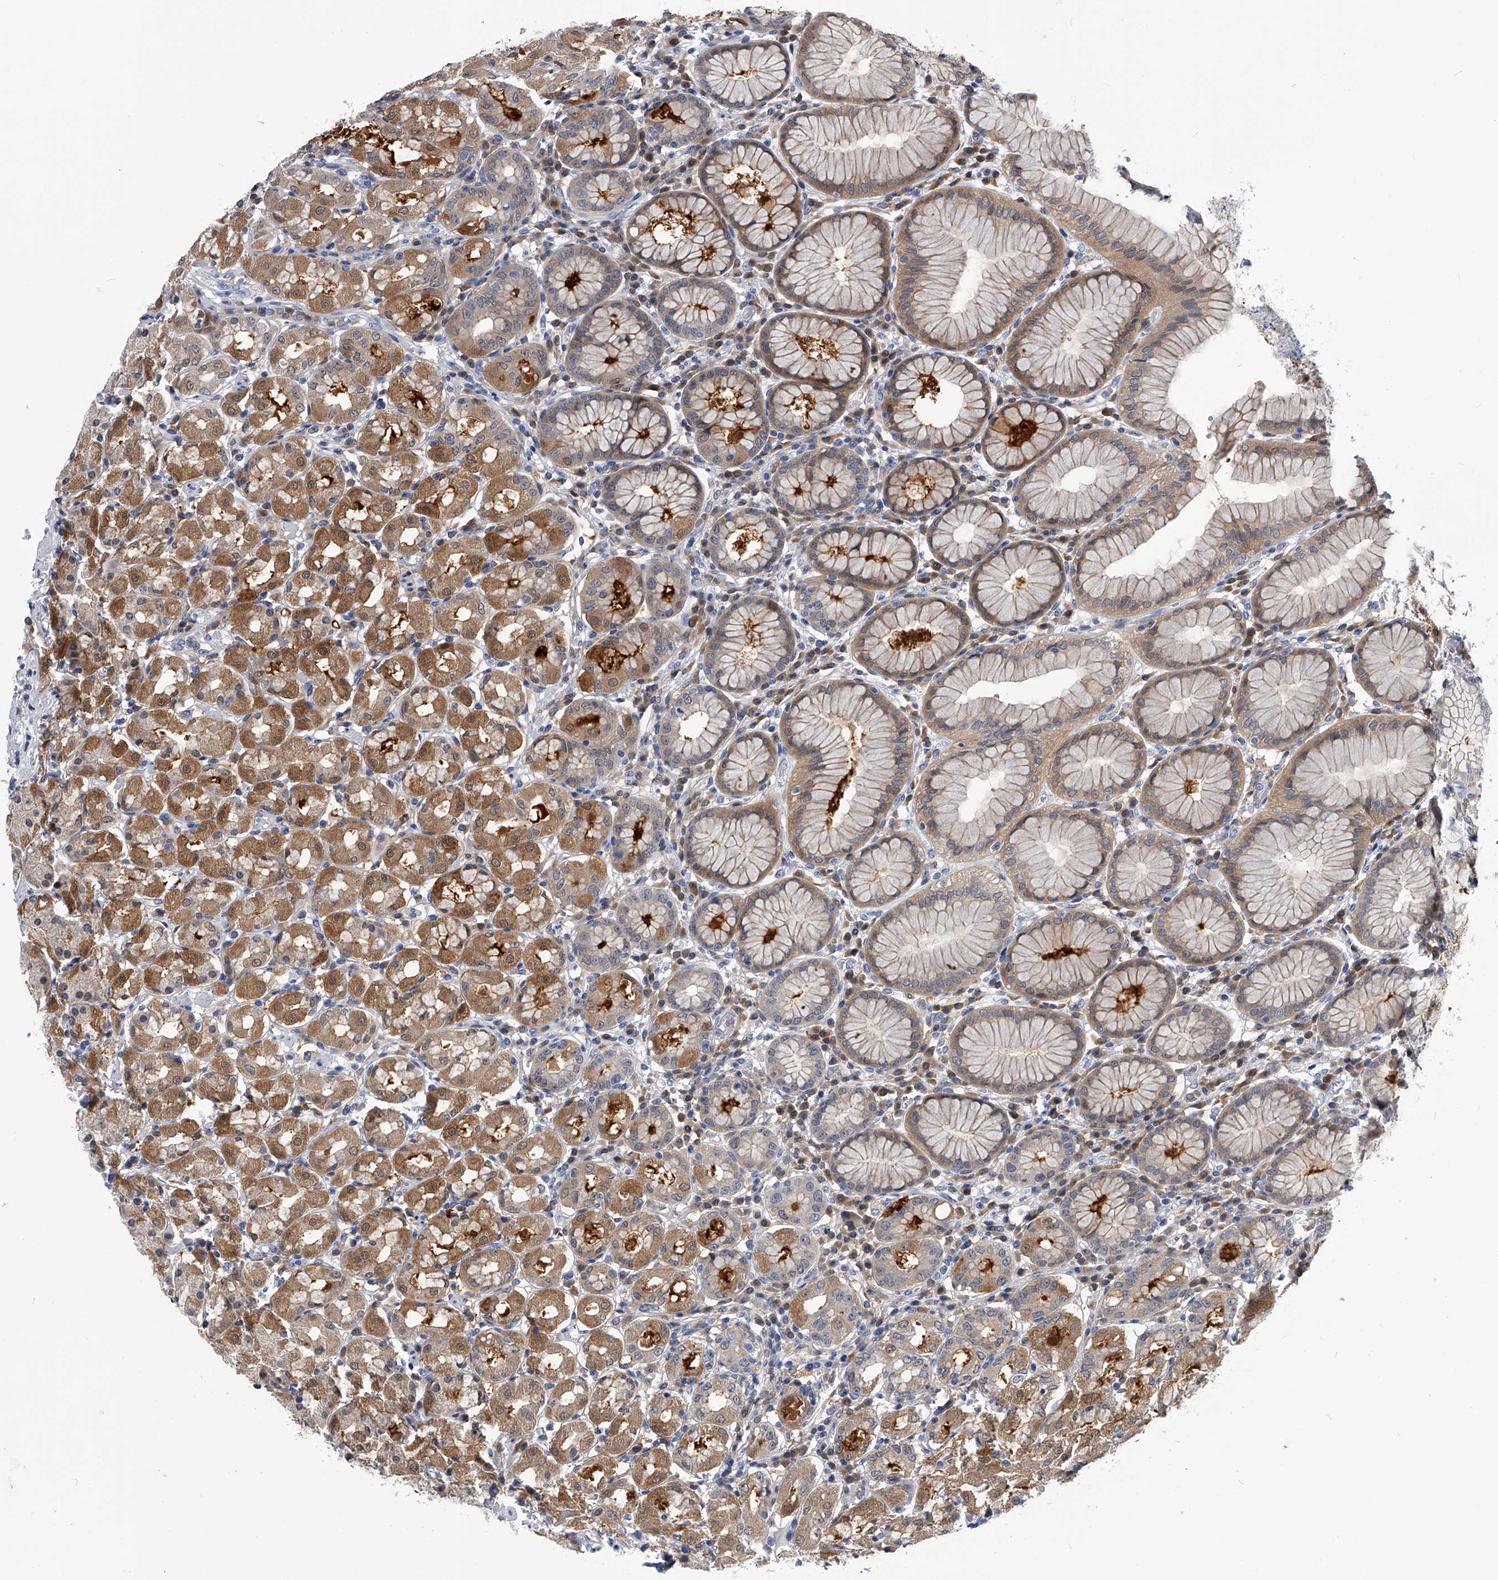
{"staining": {"intensity": "moderate", "quantity": "25%-75%", "location": "cytoplasmic/membranous,nuclear"}, "tissue": "stomach", "cell_type": "Glandular cells", "image_type": "normal", "snomed": [{"axis": "morphology", "description": "Normal tissue, NOS"}, {"axis": "topography", "description": "Stomach"}, {"axis": "topography", "description": "Stomach, lower"}], "caption": "Protein positivity by immunohistochemistry displays moderate cytoplasmic/membranous,nuclear positivity in about 25%-75% of glandular cells in benign stomach. (DAB (3,3'-diaminobenzidine) IHC, brown staining for protein, blue staining for nuclei).", "gene": "PDXK", "patient": {"sex": "female", "age": 56}}